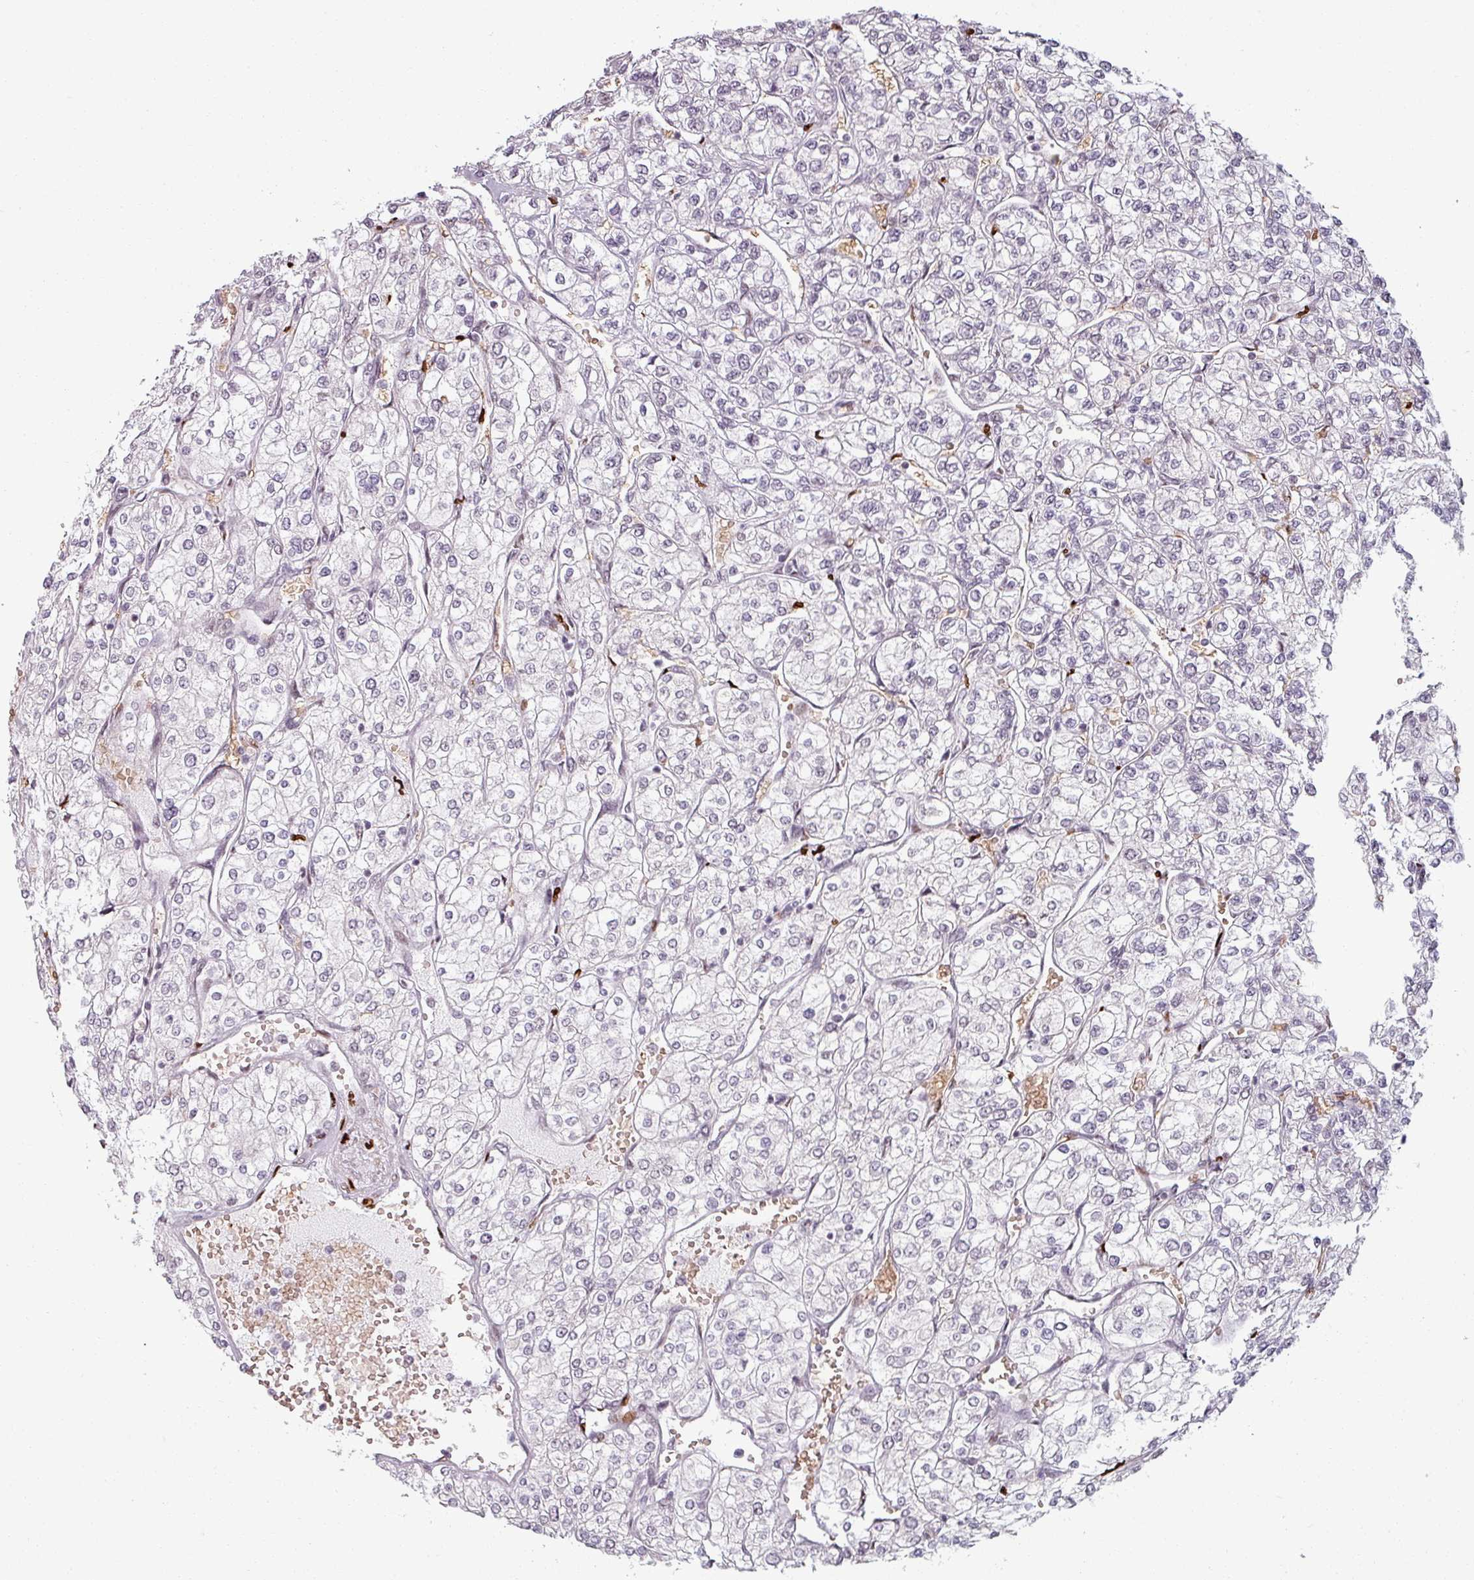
{"staining": {"intensity": "negative", "quantity": "none", "location": "none"}, "tissue": "renal cancer", "cell_type": "Tumor cells", "image_type": "cancer", "snomed": [{"axis": "morphology", "description": "Adenocarcinoma, NOS"}, {"axis": "topography", "description": "Kidney"}], "caption": "DAB immunohistochemical staining of human renal adenocarcinoma displays no significant staining in tumor cells. (Stains: DAB (3,3'-diaminobenzidine) immunohistochemistry with hematoxylin counter stain, Microscopy: brightfield microscopy at high magnification).", "gene": "NCOR1", "patient": {"sex": "male", "age": 80}}